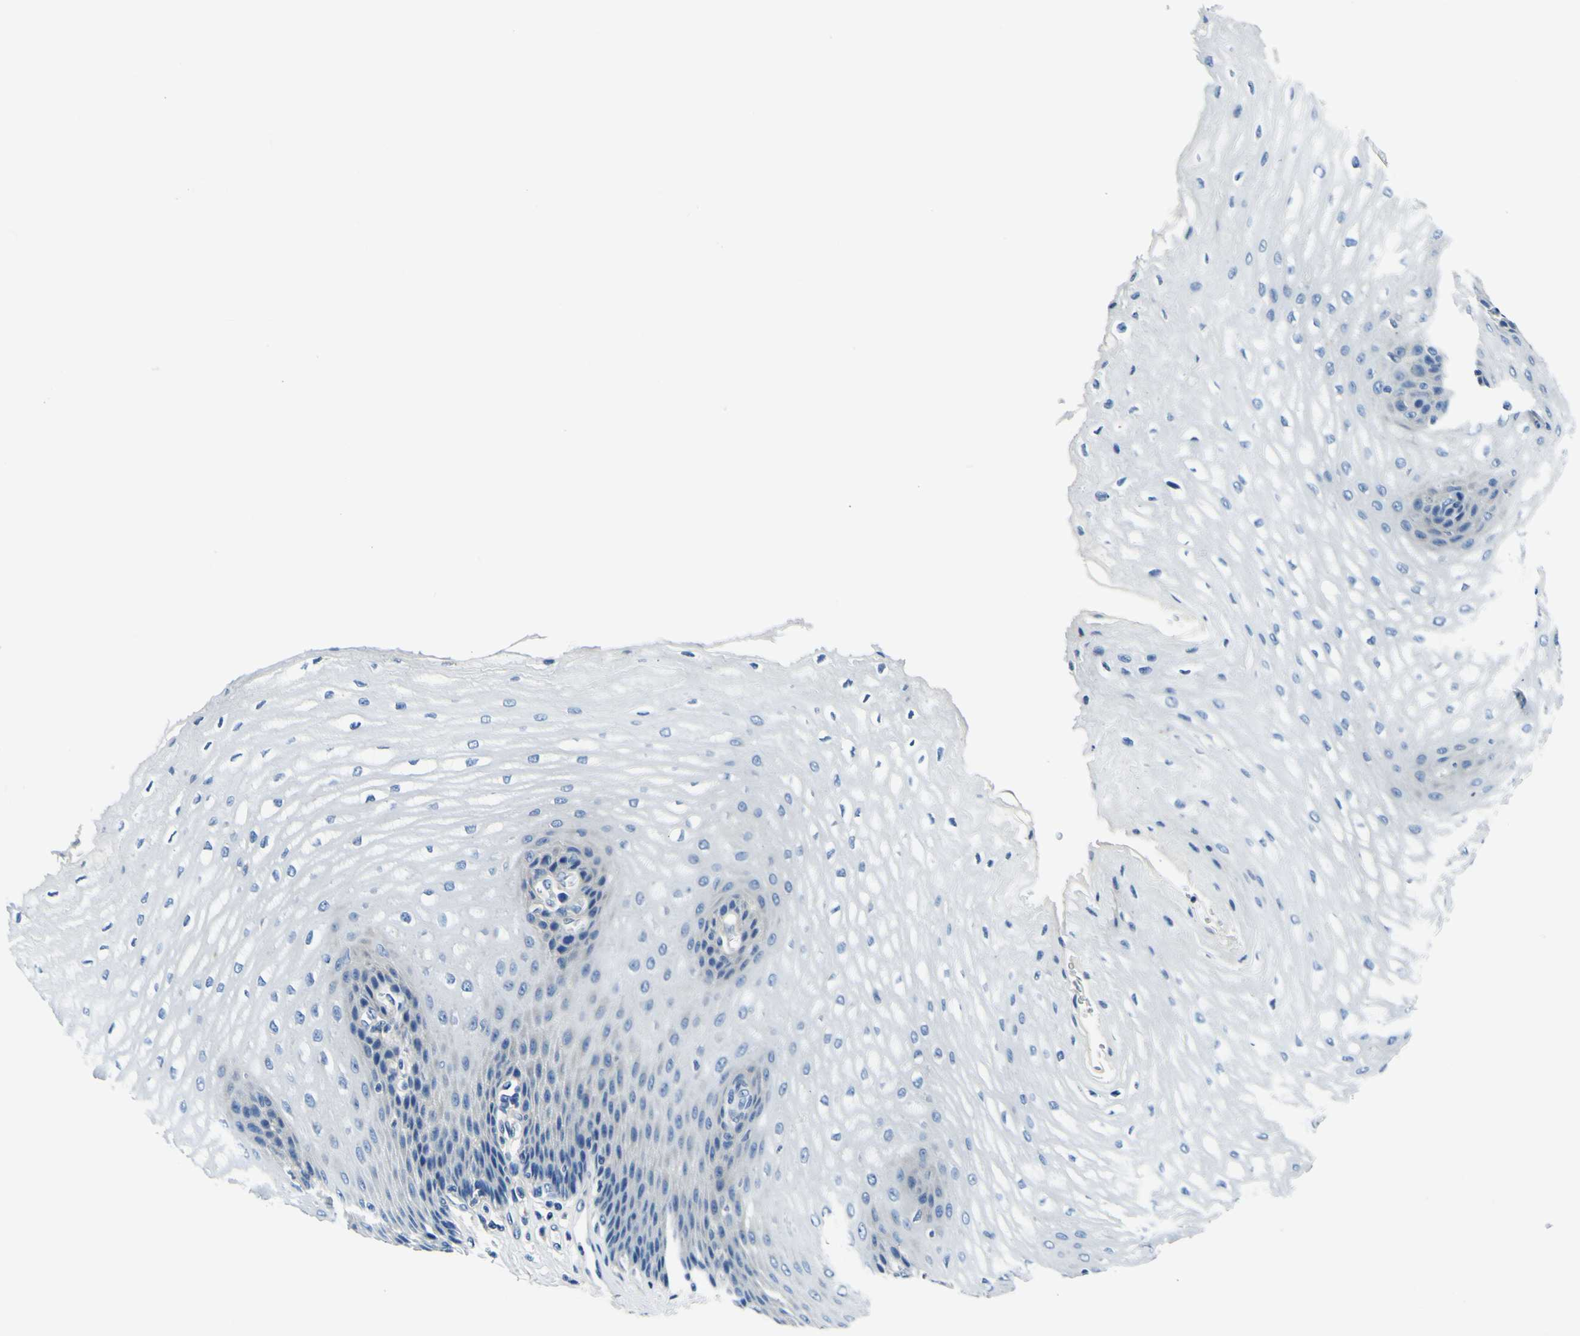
{"staining": {"intensity": "negative", "quantity": "none", "location": "none"}, "tissue": "esophagus", "cell_type": "Squamous epithelial cells", "image_type": "normal", "snomed": [{"axis": "morphology", "description": "Normal tissue, NOS"}, {"axis": "topography", "description": "Esophagus"}], "caption": "High power microscopy image of an IHC micrograph of normal esophagus, revealing no significant staining in squamous epithelial cells.", "gene": "ADGRA2", "patient": {"sex": "male", "age": 54}}